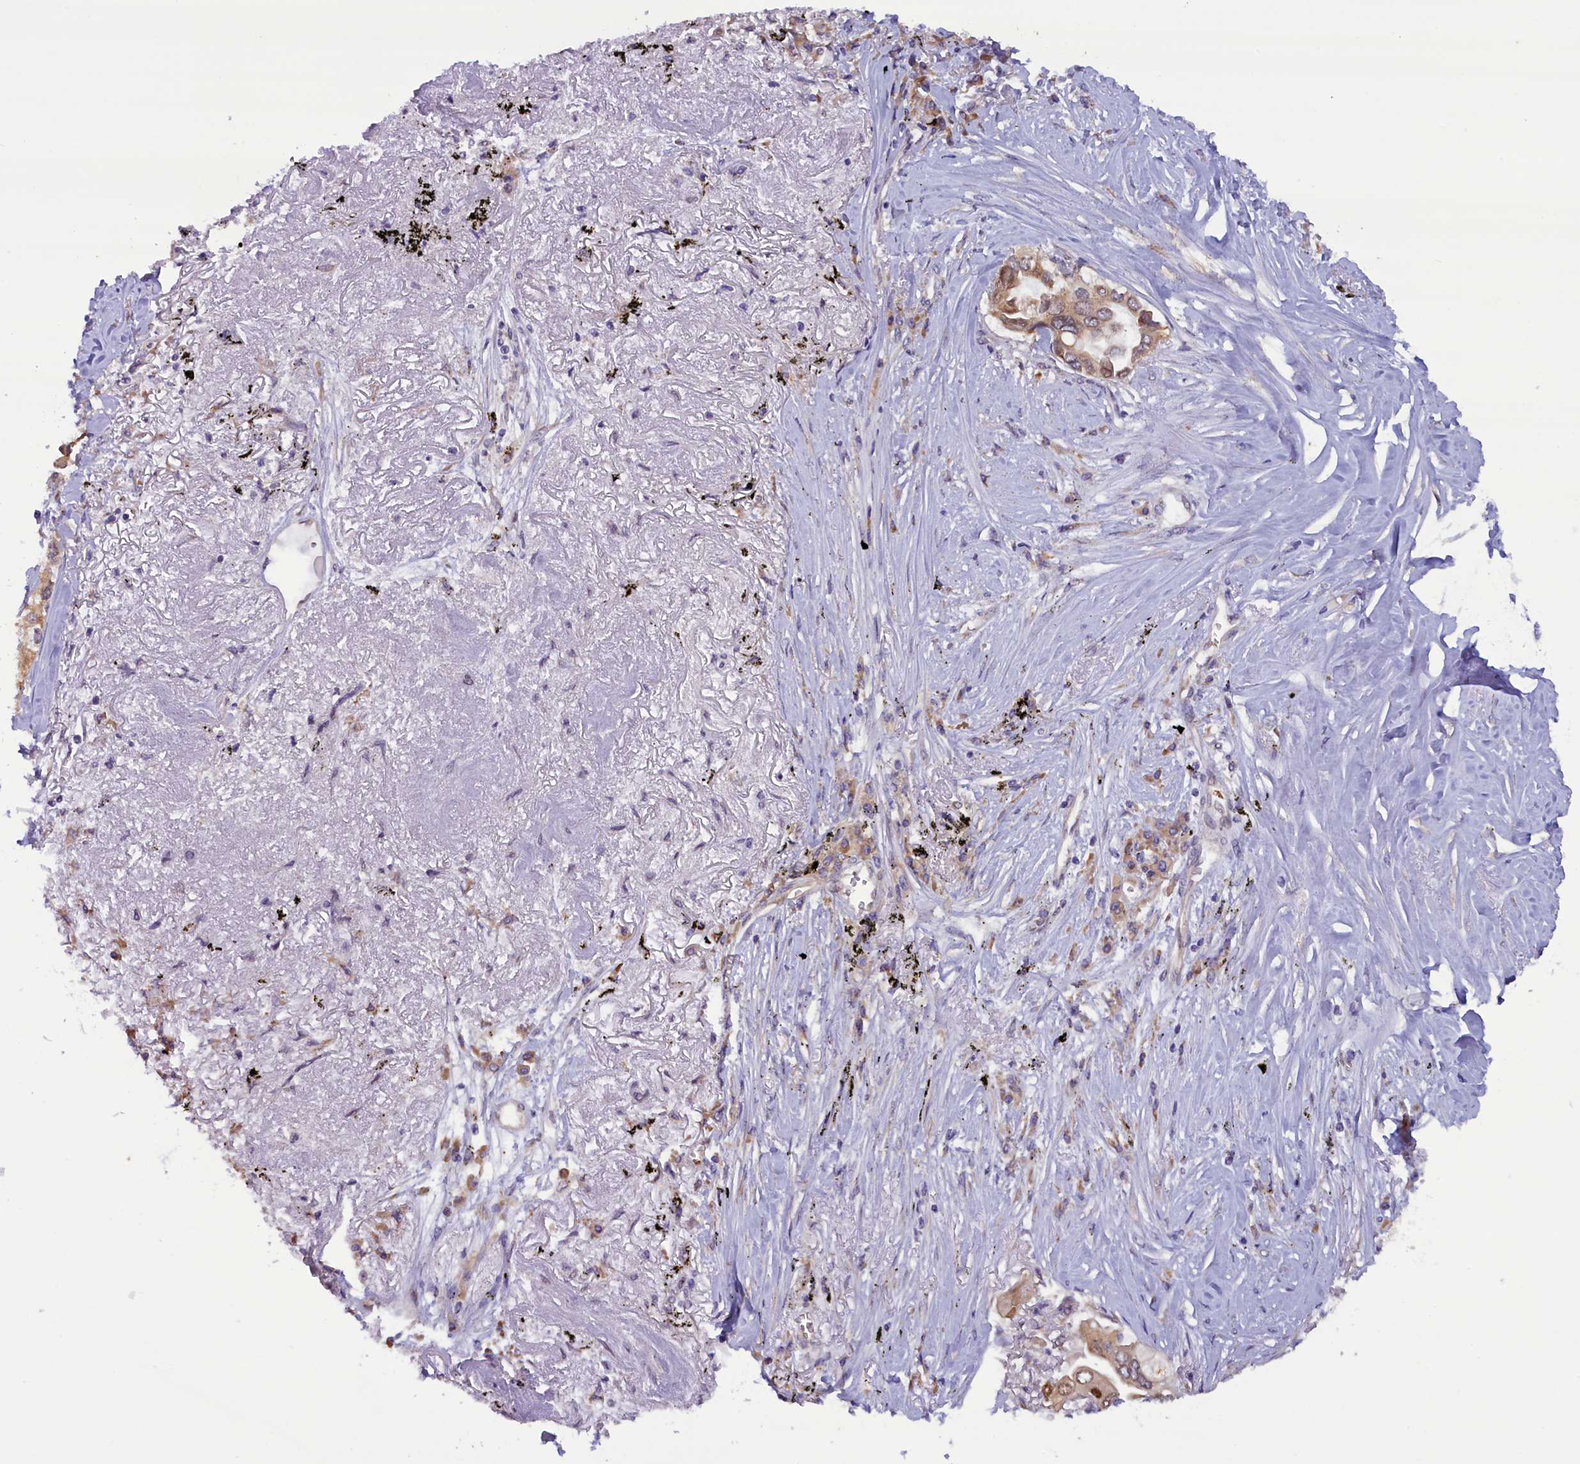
{"staining": {"intensity": "moderate", "quantity": ">75%", "location": "cytoplasmic/membranous"}, "tissue": "lung cancer", "cell_type": "Tumor cells", "image_type": "cancer", "snomed": [{"axis": "morphology", "description": "Adenocarcinoma, NOS"}, {"axis": "topography", "description": "Lung"}], "caption": "Immunohistochemical staining of human lung cancer displays medium levels of moderate cytoplasmic/membranous protein staining in approximately >75% of tumor cells.", "gene": "CCDC9B", "patient": {"sex": "female", "age": 76}}